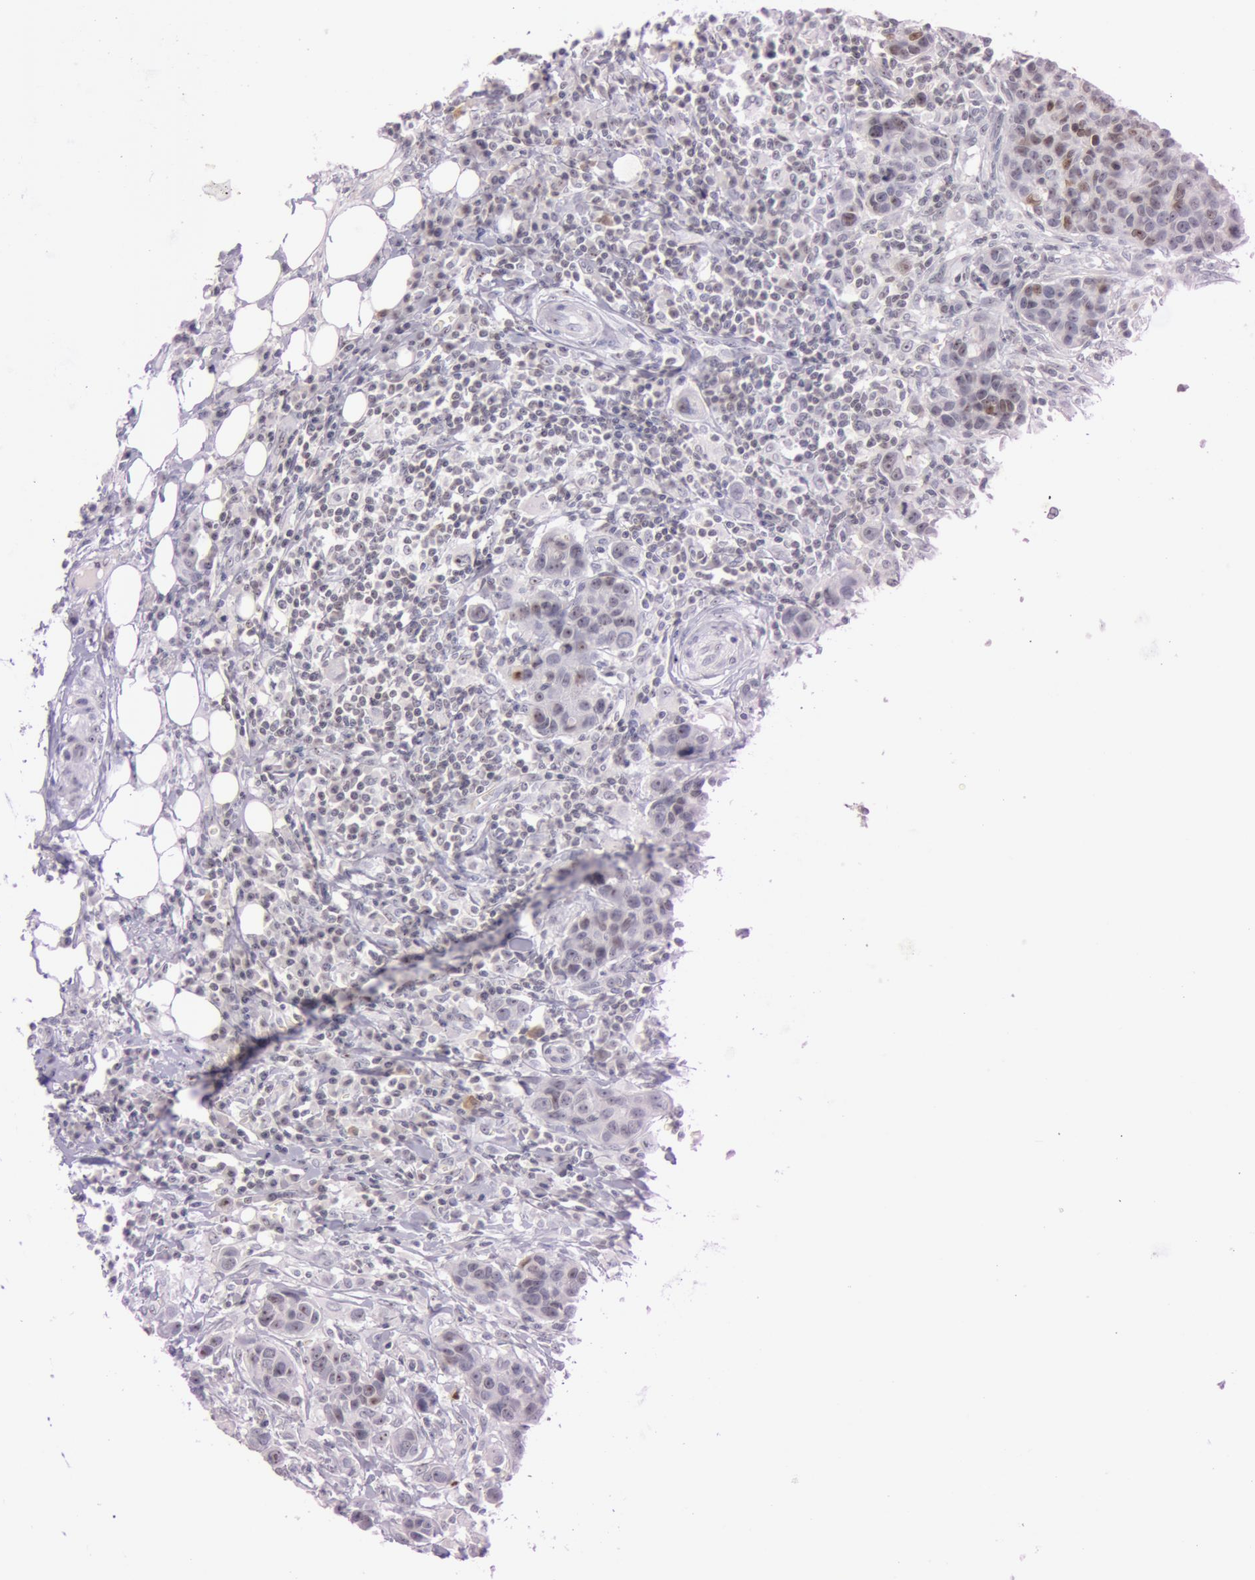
{"staining": {"intensity": "moderate", "quantity": "25%-75%", "location": "nuclear"}, "tissue": "breast cancer", "cell_type": "Tumor cells", "image_type": "cancer", "snomed": [{"axis": "morphology", "description": "Duct carcinoma"}, {"axis": "topography", "description": "Breast"}], "caption": "Protein staining shows moderate nuclear staining in about 25%-75% of tumor cells in infiltrating ductal carcinoma (breast).", "gene": "FBL", "patient": {"sex": "female", "age": 91}}